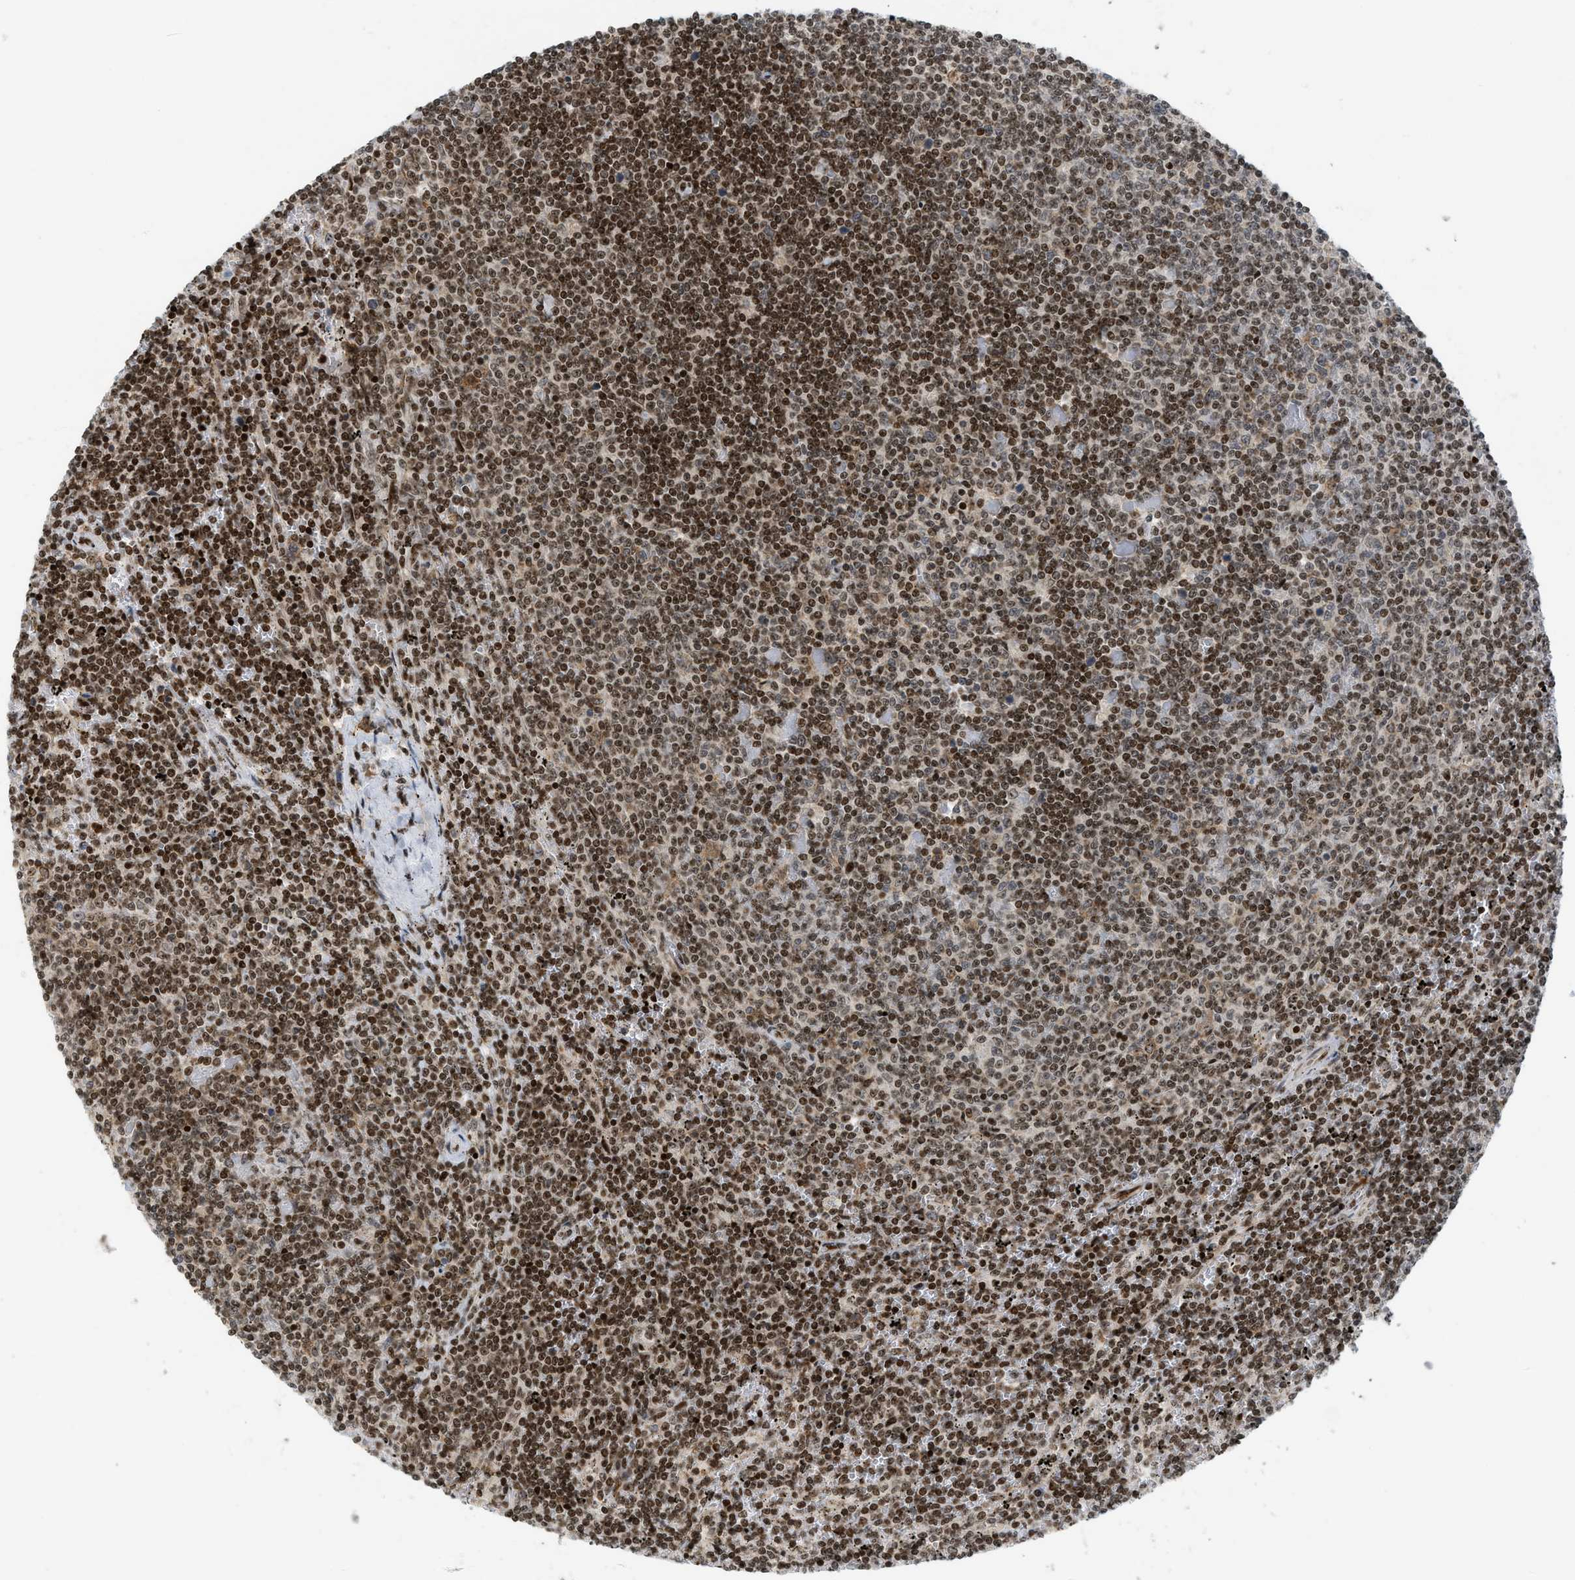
{"staining": {"intensity": "strong", "quantity": ">75%", "location": "nuclear"}, "tissue": "lymphoma", "cell_type": "Tumor cells", "image_type": "cancer", "snomed": [{"axis": "morphology", "description": "Malignant lymphoma, non-Hodgkin's type, Low grade"}, {"axis": "topography", "description": "Spleen"}], "caption": "The photomicrograph displays a brown stain indicating the presence of a protein in the nuclear of tumor cells in low-grade malignant lymphoma, non-Hodgkin's type.", "gene": "ZNF22", "patient": {"sex": "female", "age": 50}}